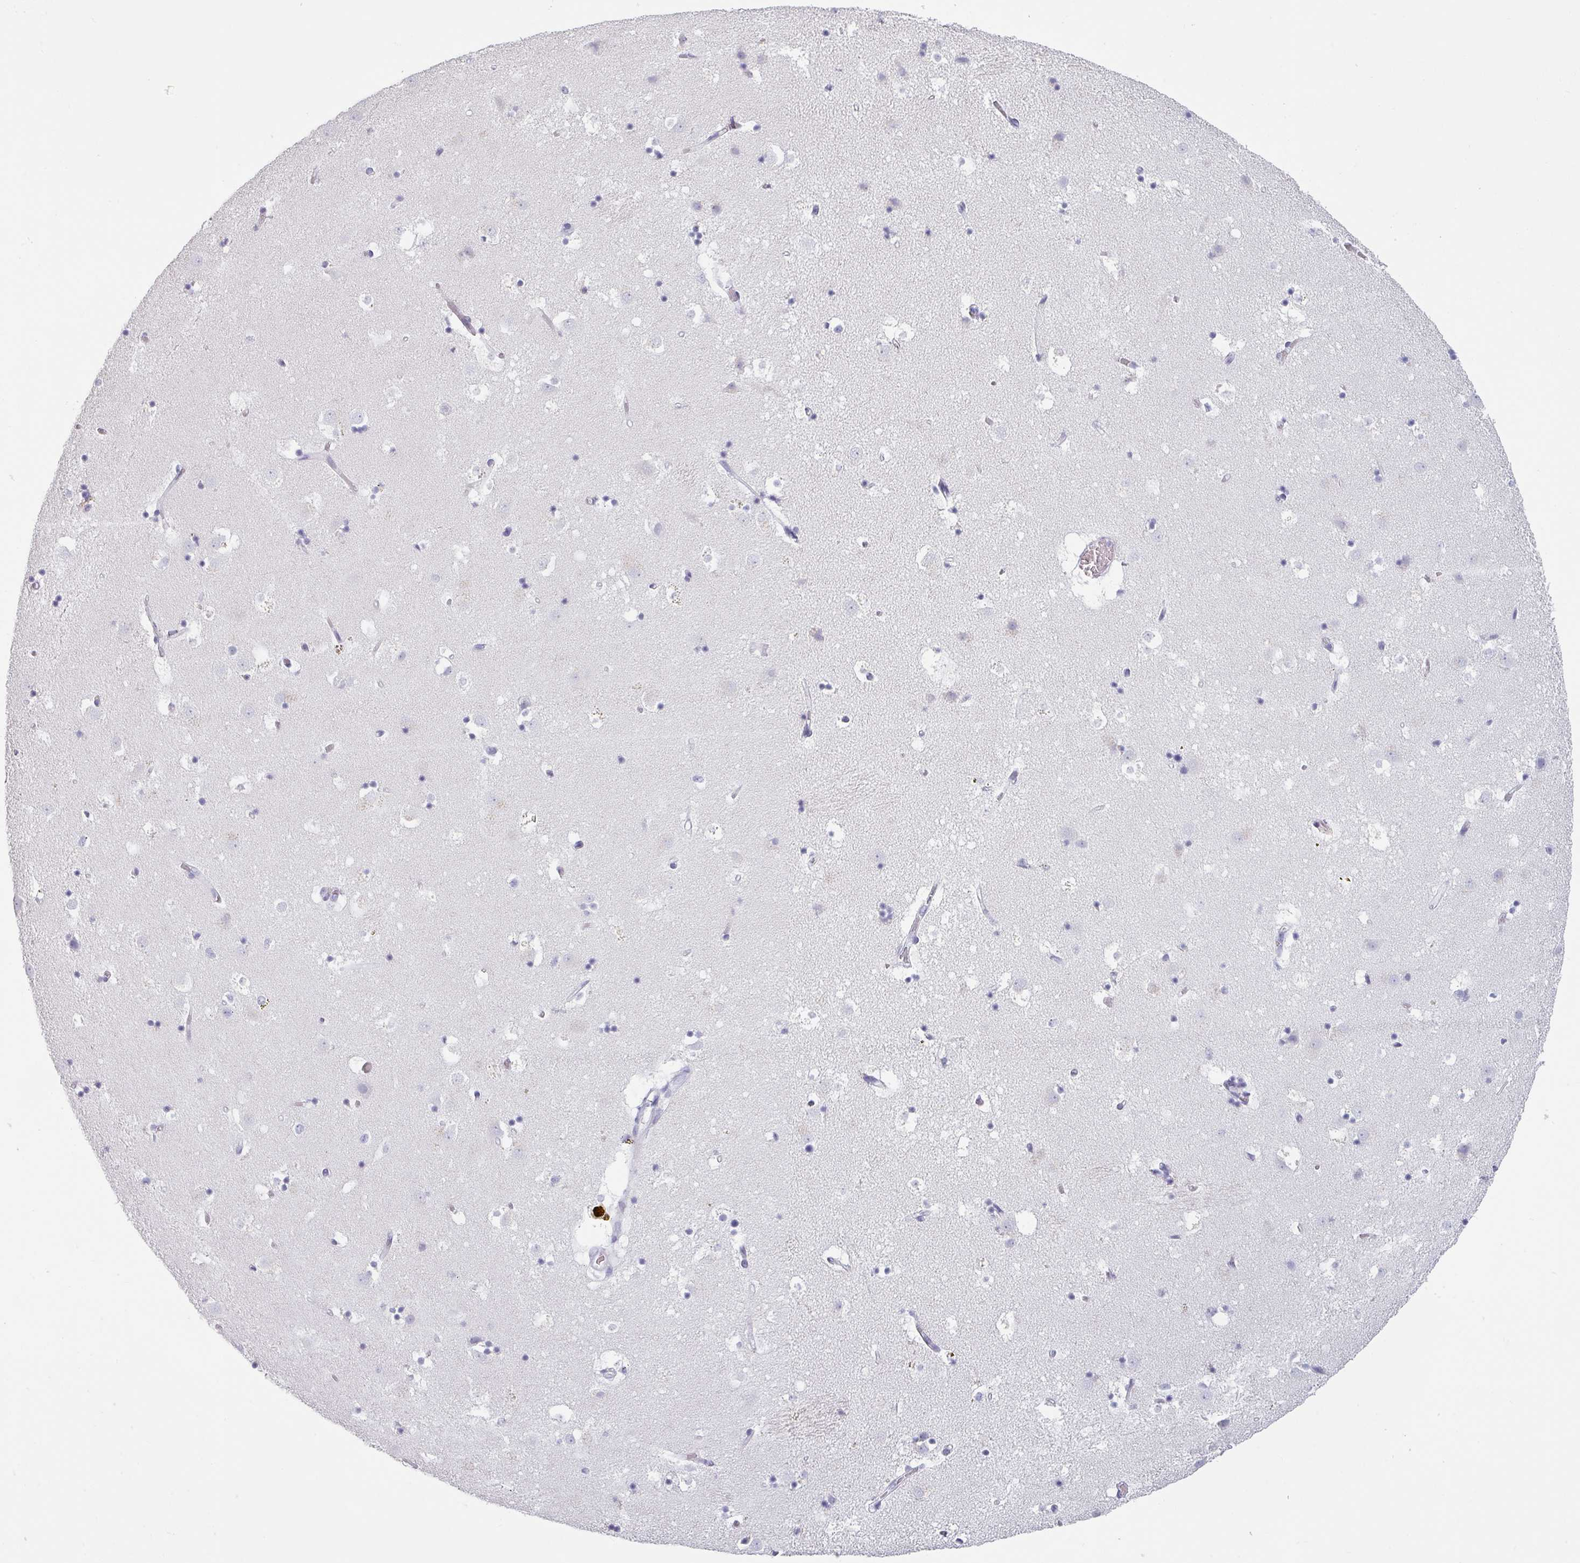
{"staining": {"intensity": "negative", "quantity": "none", "location": "none"}, "tissue": "caudate", "cell_type": "Glial cells", "image_type": "normal", "snomed": [{"axis": "morphology", "description": "Normal tissue, NOS"}, {"axis": "topography", "description": "Lateral ventricle wall"}], "caption": "DAB (3,3'-diaminobenzidine) immunohistochemical staining of normal human caudate displays no significant staining in glial cells.", "gene": "SFTPA1", "patient": {"sex": "male", "age": 58}}